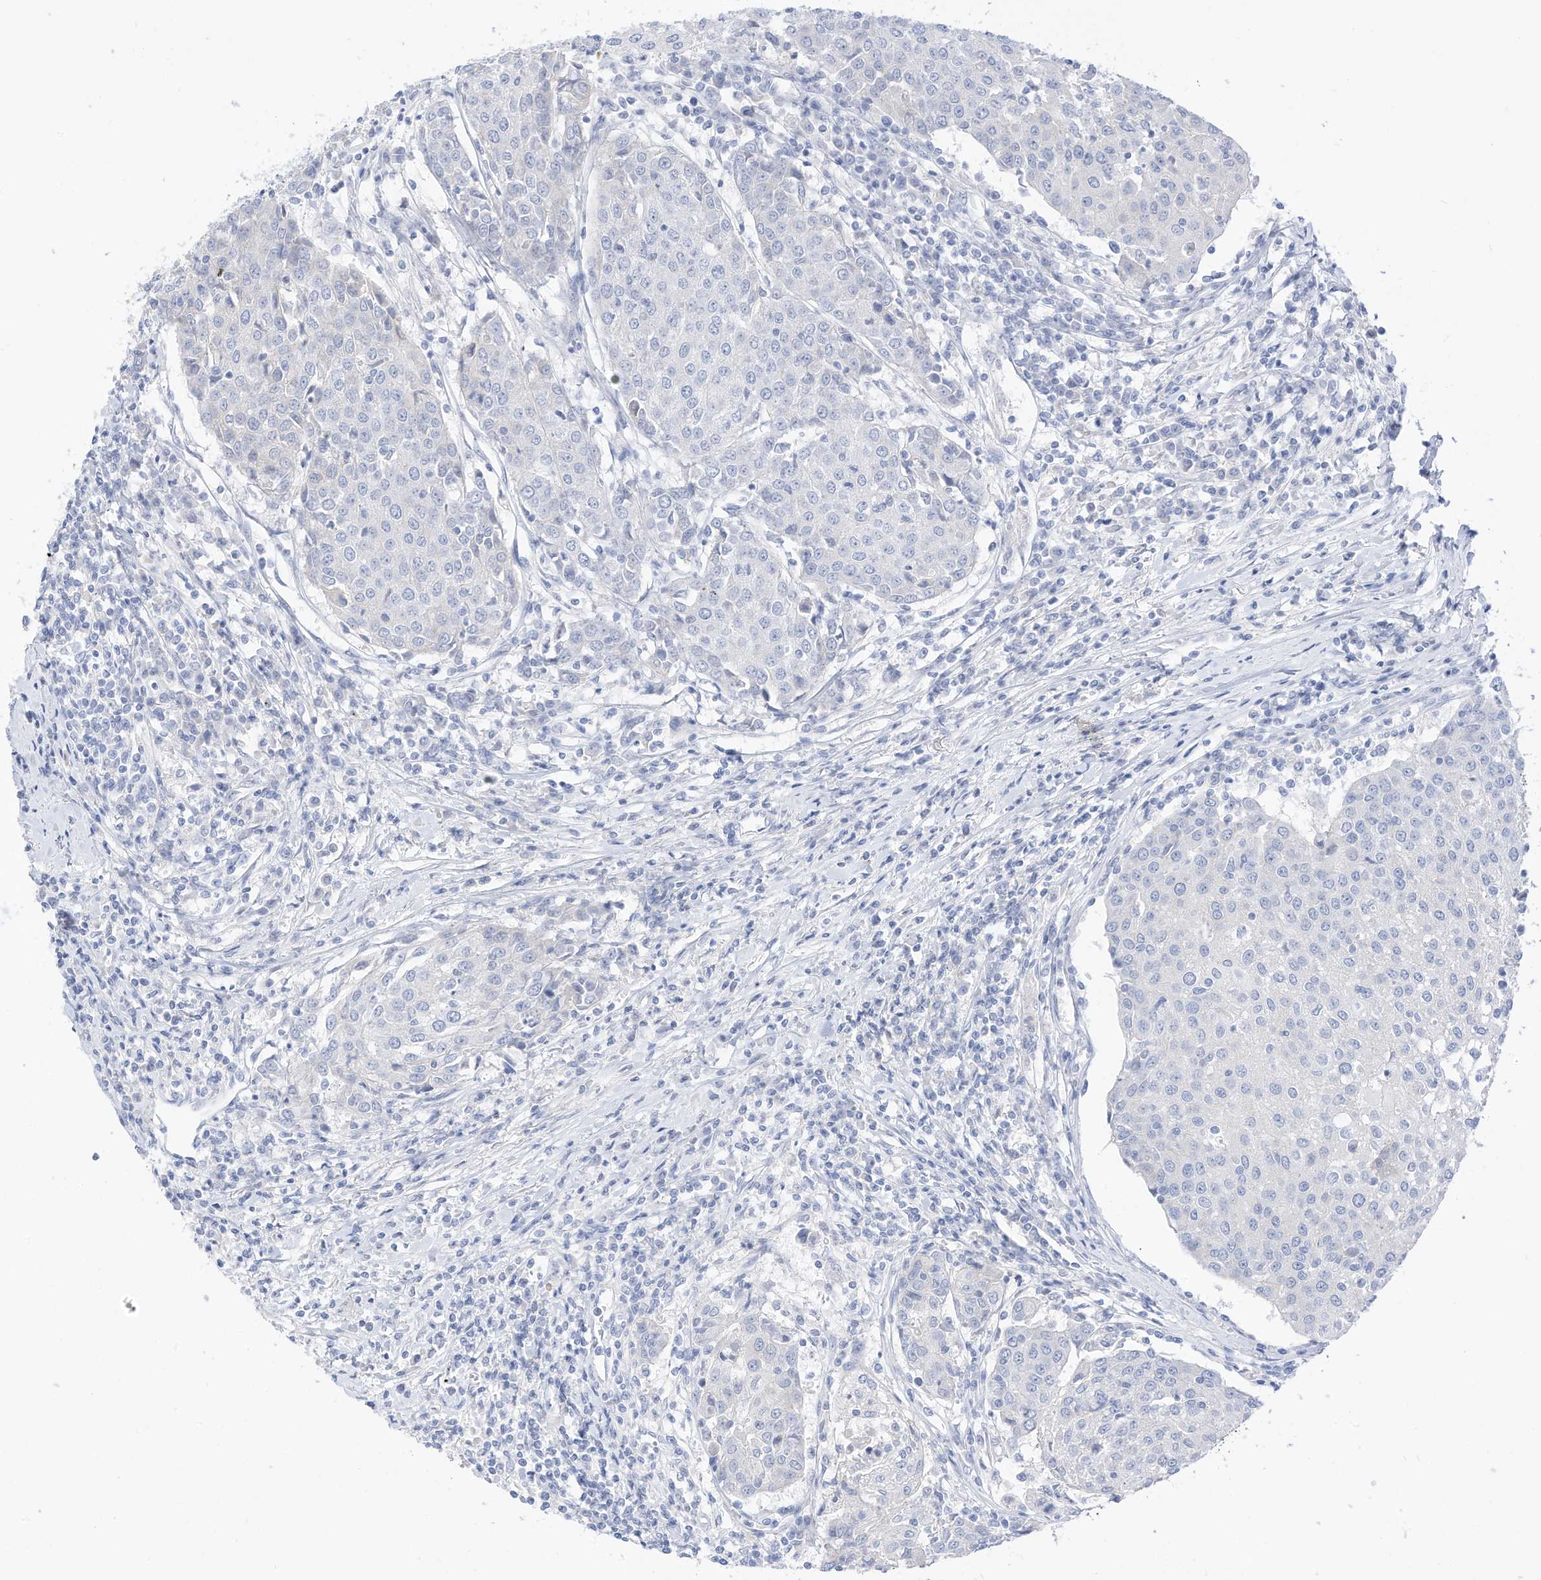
{"staining": {"intensity": "negative", "quantity": "none", "location": "none"}, "tissue": "urothelial cancer", "cell_type": "Tumor cells", "image_type": "cancer", "snomed": [{"axis": "morphology", "description": "Urothelial carcinoma, High grade"}, {"axis": "topography", "description": "Urinary bladder"}], "caption": "This is an immunohistochemistry micrograph of urothelial cancer. There is no staining in tumor cells.", "gene": "SPOCD1", "patient": {"sex": "female", "age": 85}}